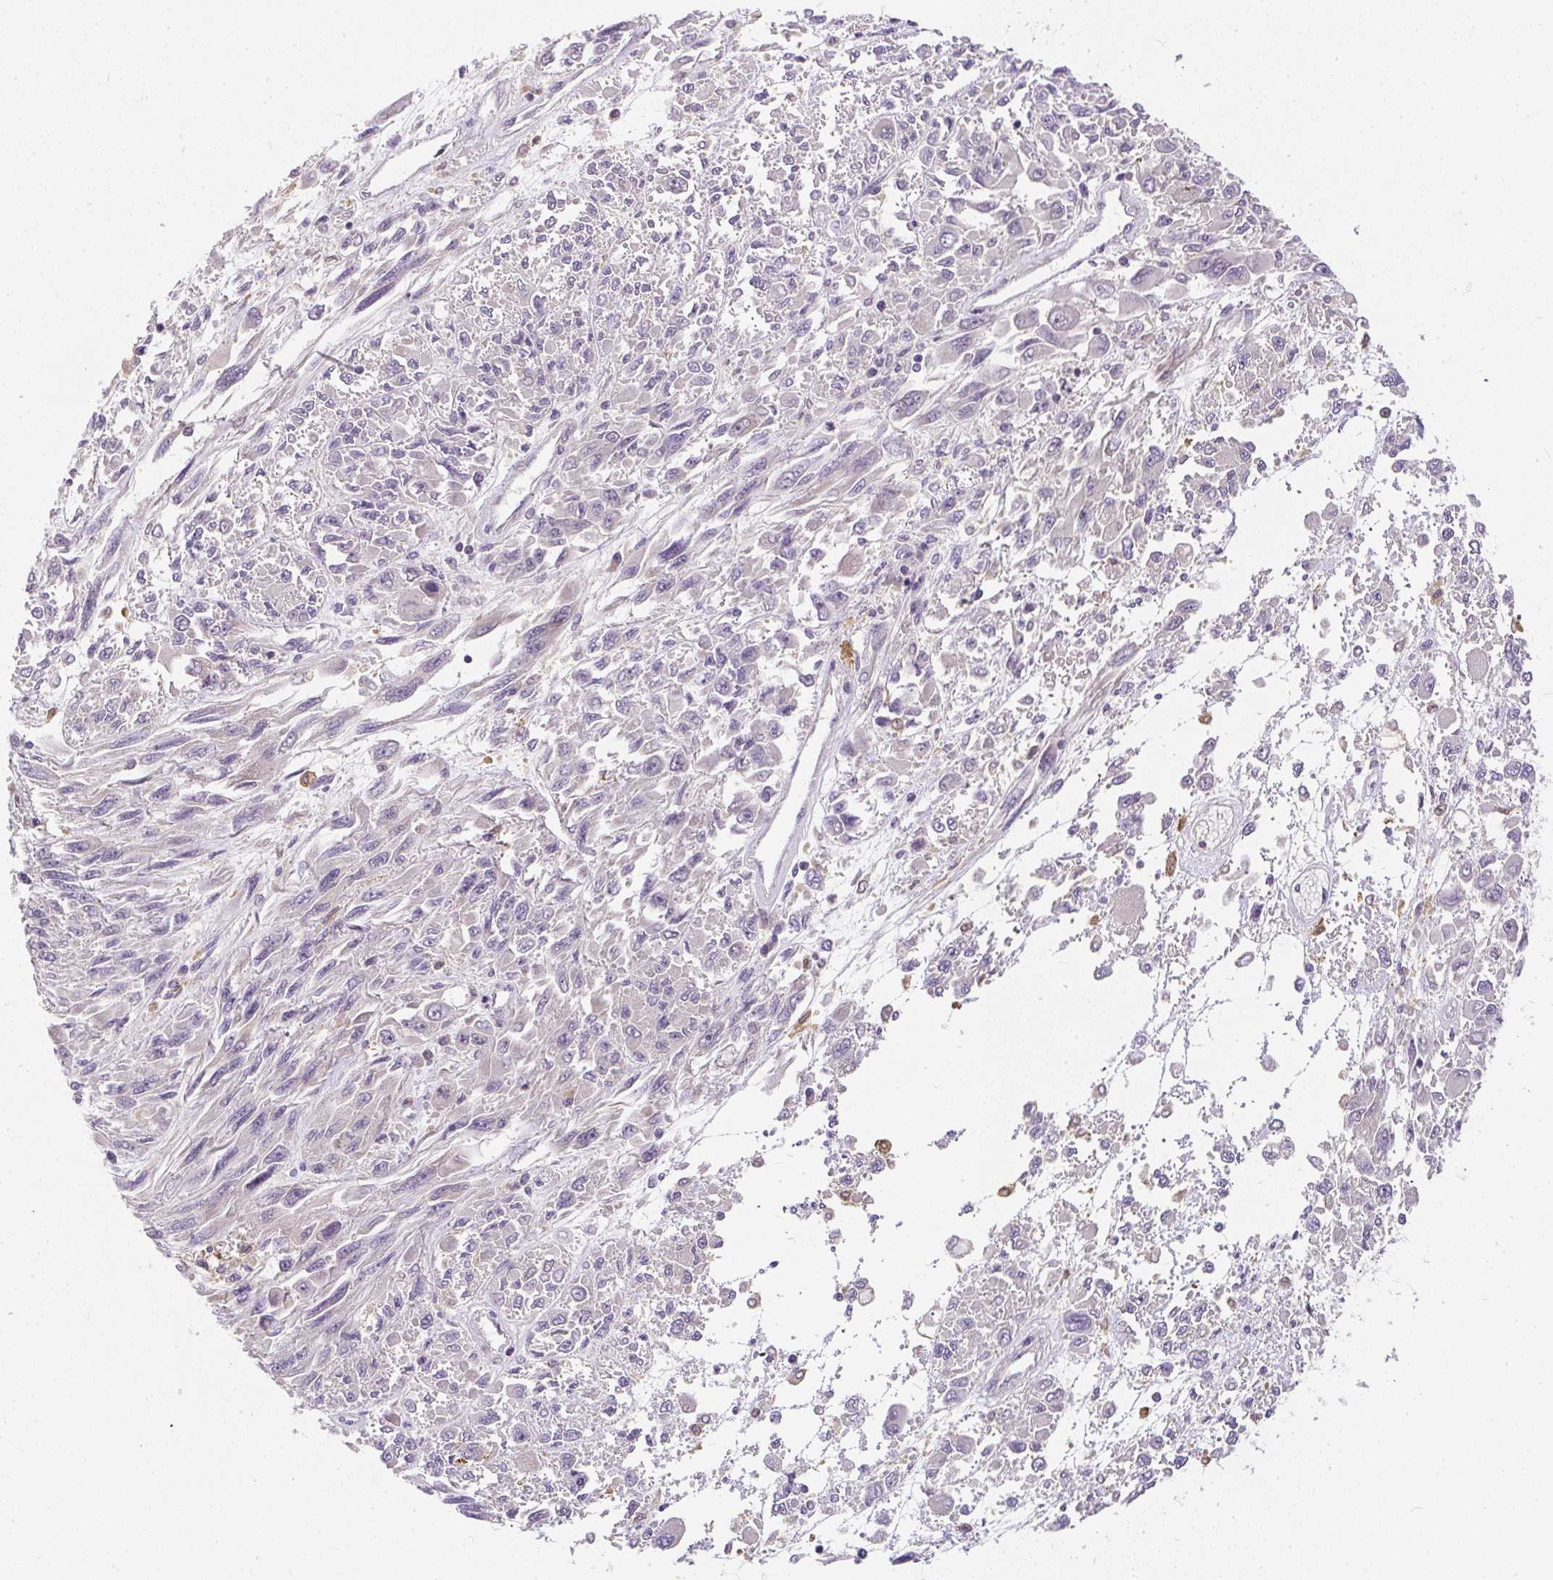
{"staining": {"intensity": "negative", "quantity": "none", "location": "none"}, "tissue": "melanoma", "cell_type": "Tumor cells", "image_type": "cancer", "snomed": [{"axis": "morphology", "description": "Malignant melanoma, NOS"}, {"axis": "topography", "description": "Skin"}], "caption": "A micrograph of human melanoma is negative for staining in tumor cells.", "gene": "CYP20A1", "patient": {"sex": "female", "age": 91}}